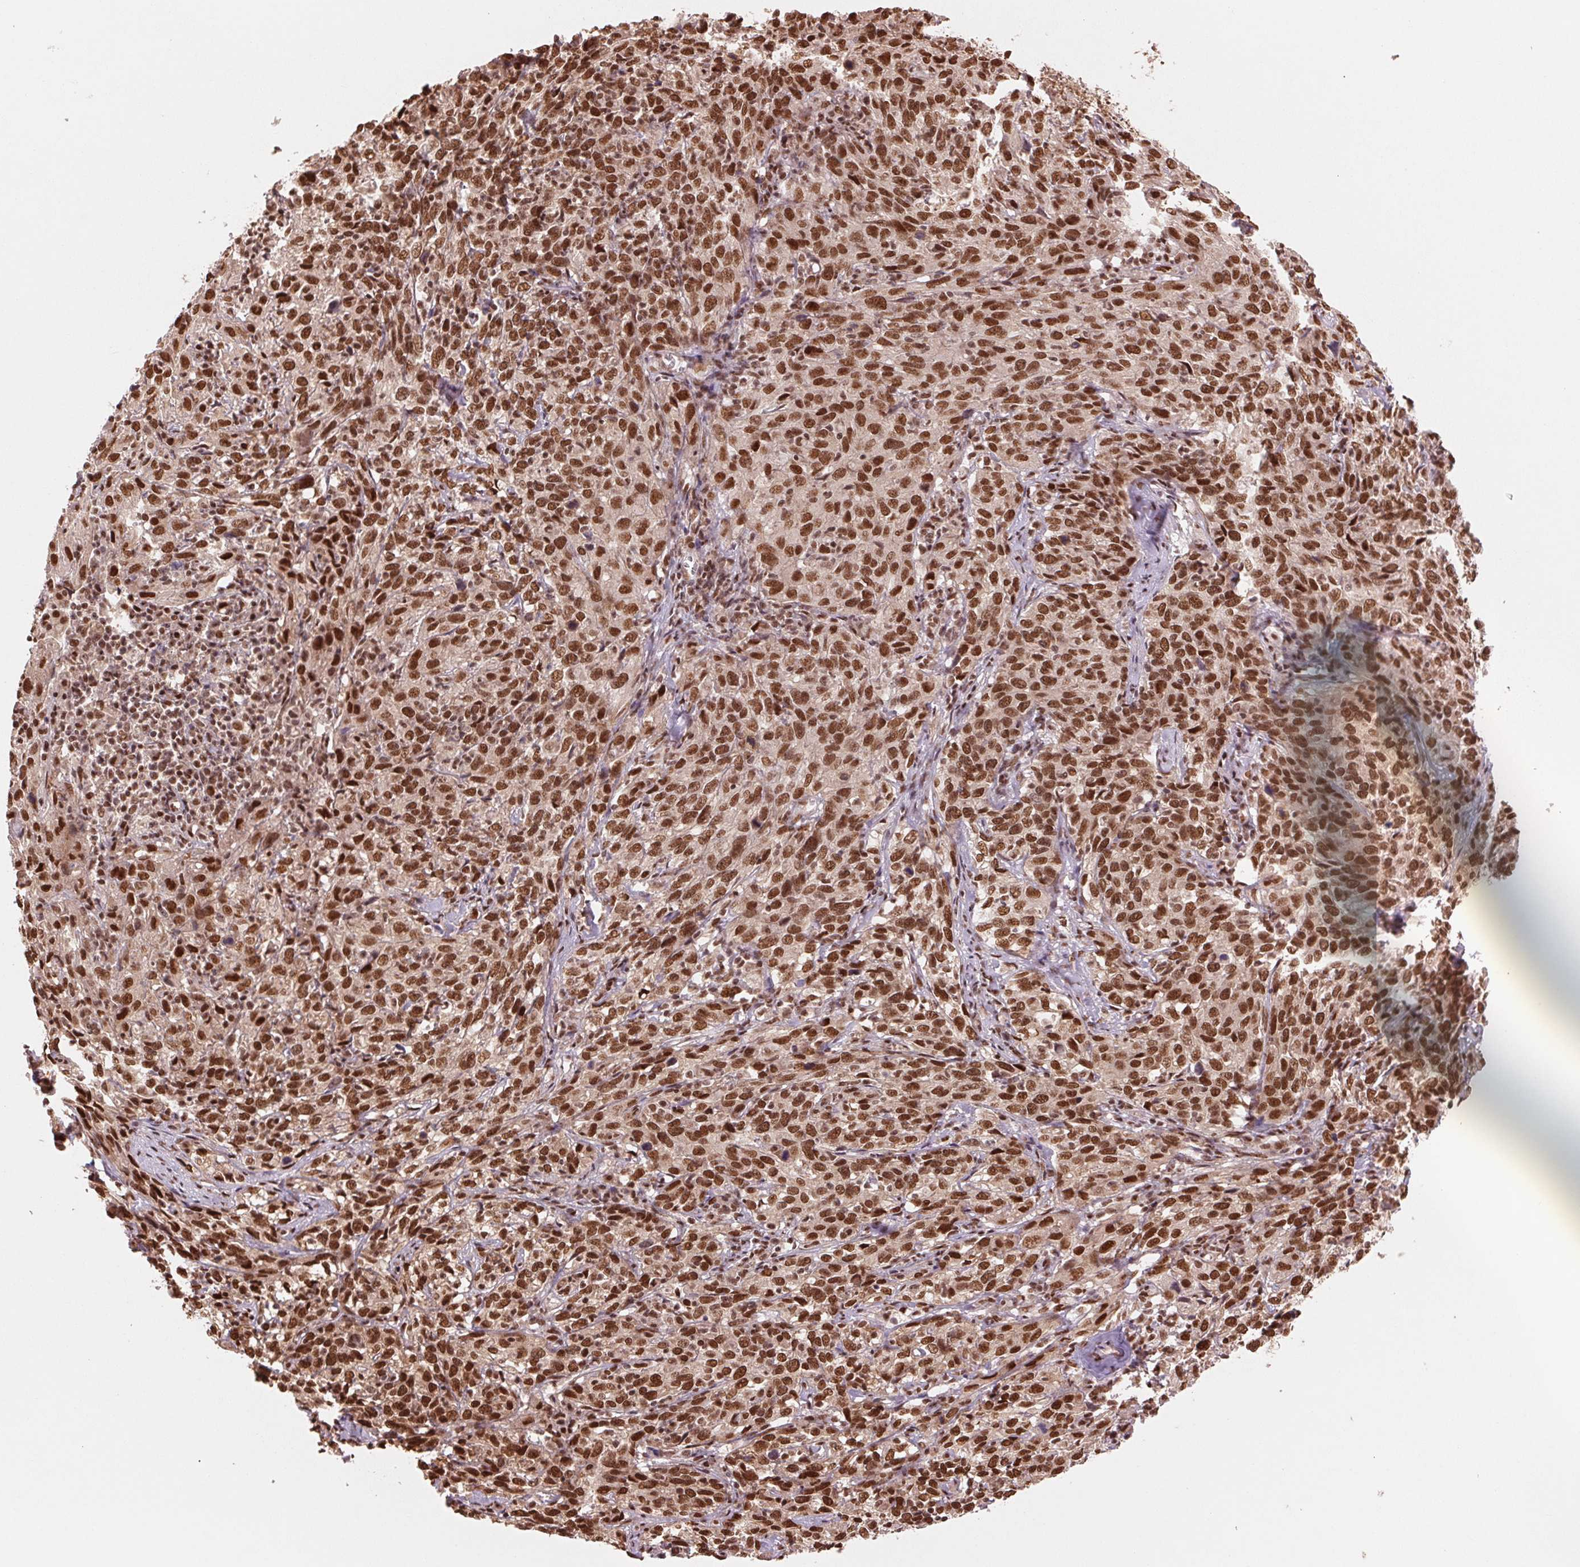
{"staining": {"intensity": "strong", "quantity": ">75%", "location": "nuclear"}, "tissue": "cervical cancer", "cell_type": "Tumor cells", "image_type": "cancer", "snomed": [{"axis": "morphology", "description": "Squamous cell carcinoma, NOS"}, {"axis": "topography", "description": "Cervix"}], "caption": "Protein staining of cervical cancer tissue demonstrates strong nuclear staining in approximately >75% of tumor cells.", "gene": "TTLL9", "patient": {"sex": "female", "age": 51}}